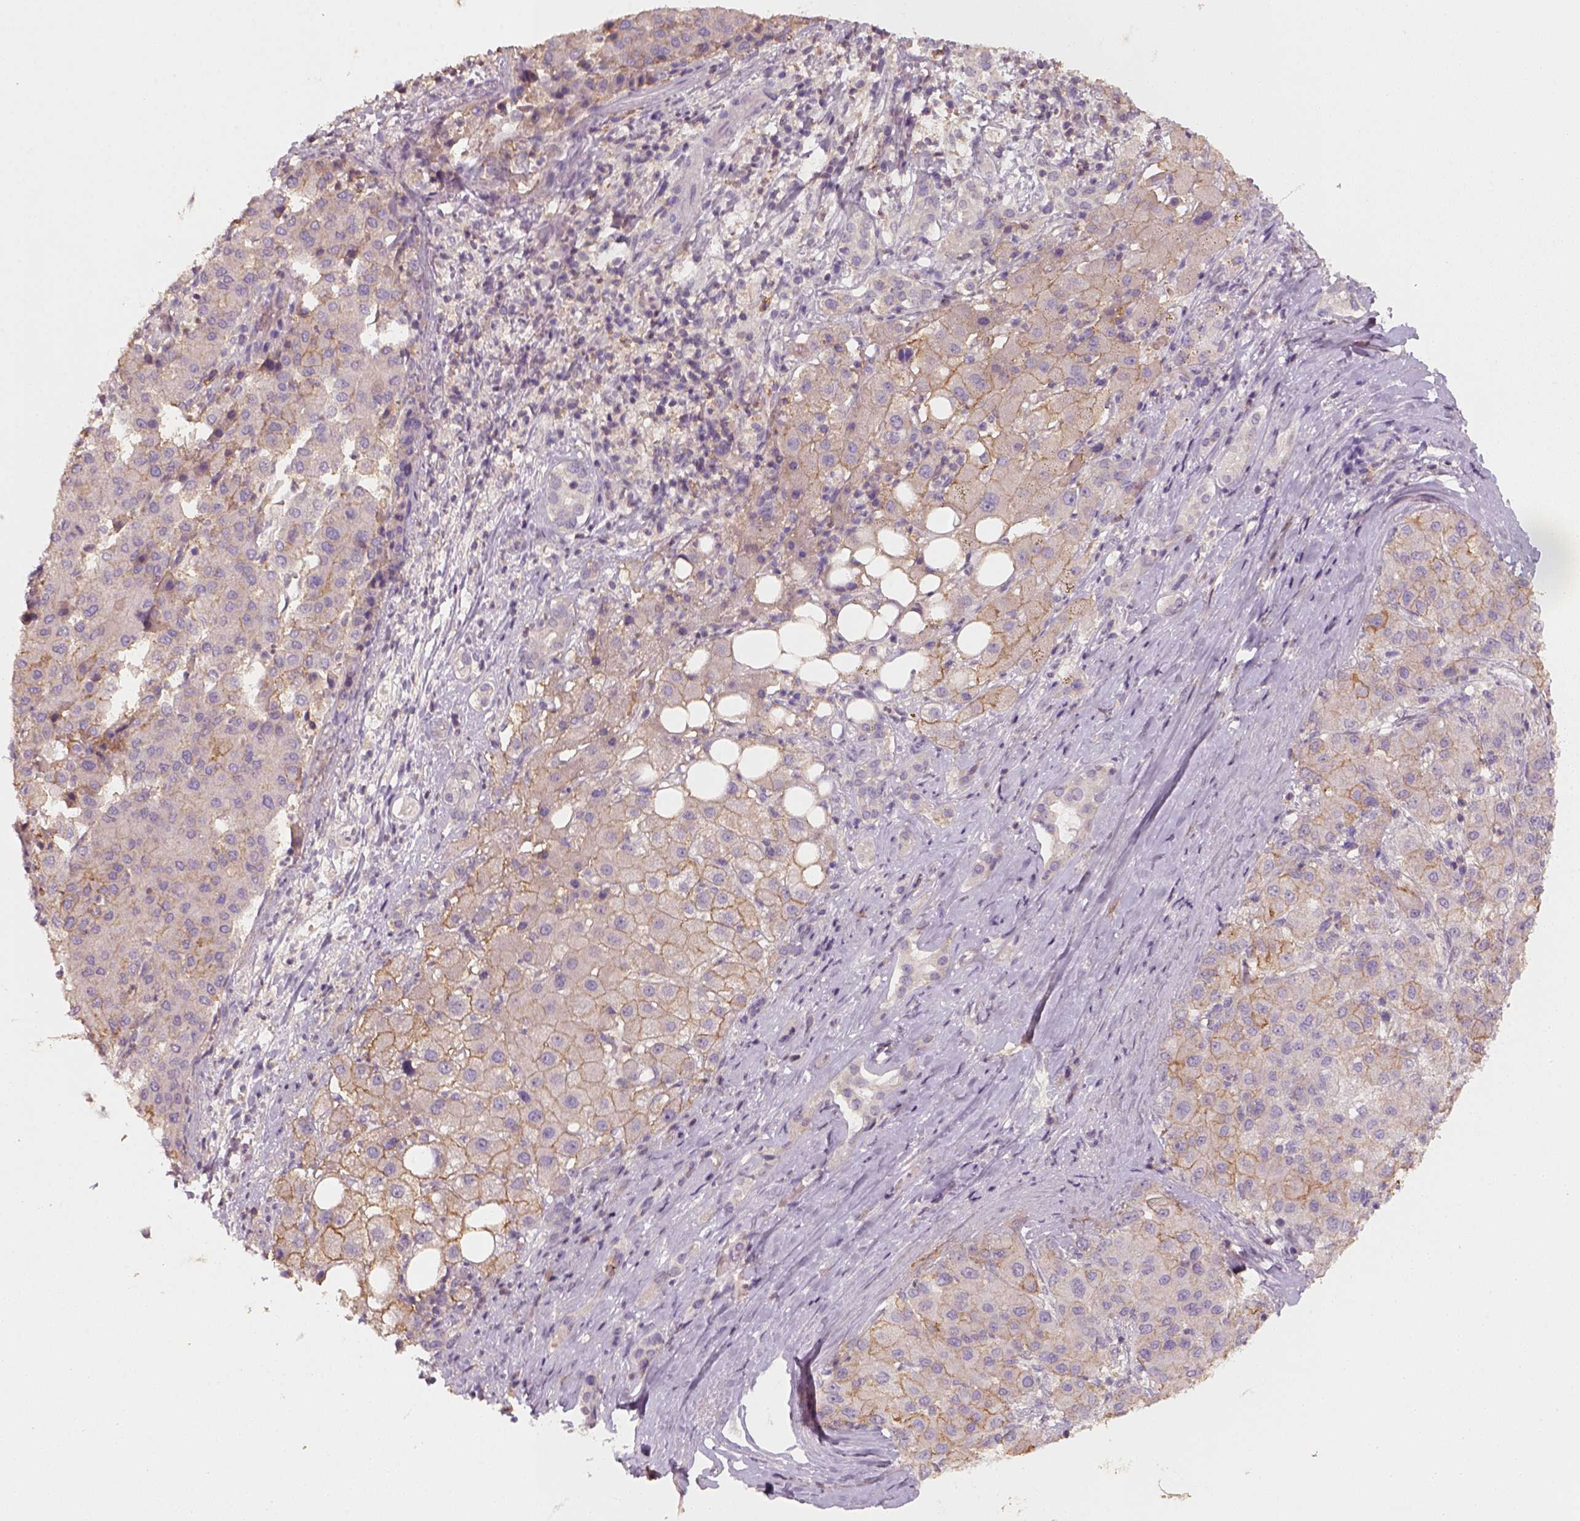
{"staining": {"intensity": "moderate", "quantity": "<25%", "location": "cytoplasmic/membranous"}, "tissue": "liver cancer", "cell_type": "Tumor cells", "image_type": "cancer", "snomed": [{"axis": "morphology", "description": "Carcinoma, Hepatocellular, NOS"}, {"axis": "topography", "description": "Liver"}], "caption": "The image shows immunohistochemical staining of hepatocellular carcinoma (liver). There is moderate cytoplasmic/membranous positivity is present in about <25% of tumor cells.", "gene": "AQP9", "patient": {"sex": "male", "age": 65}}